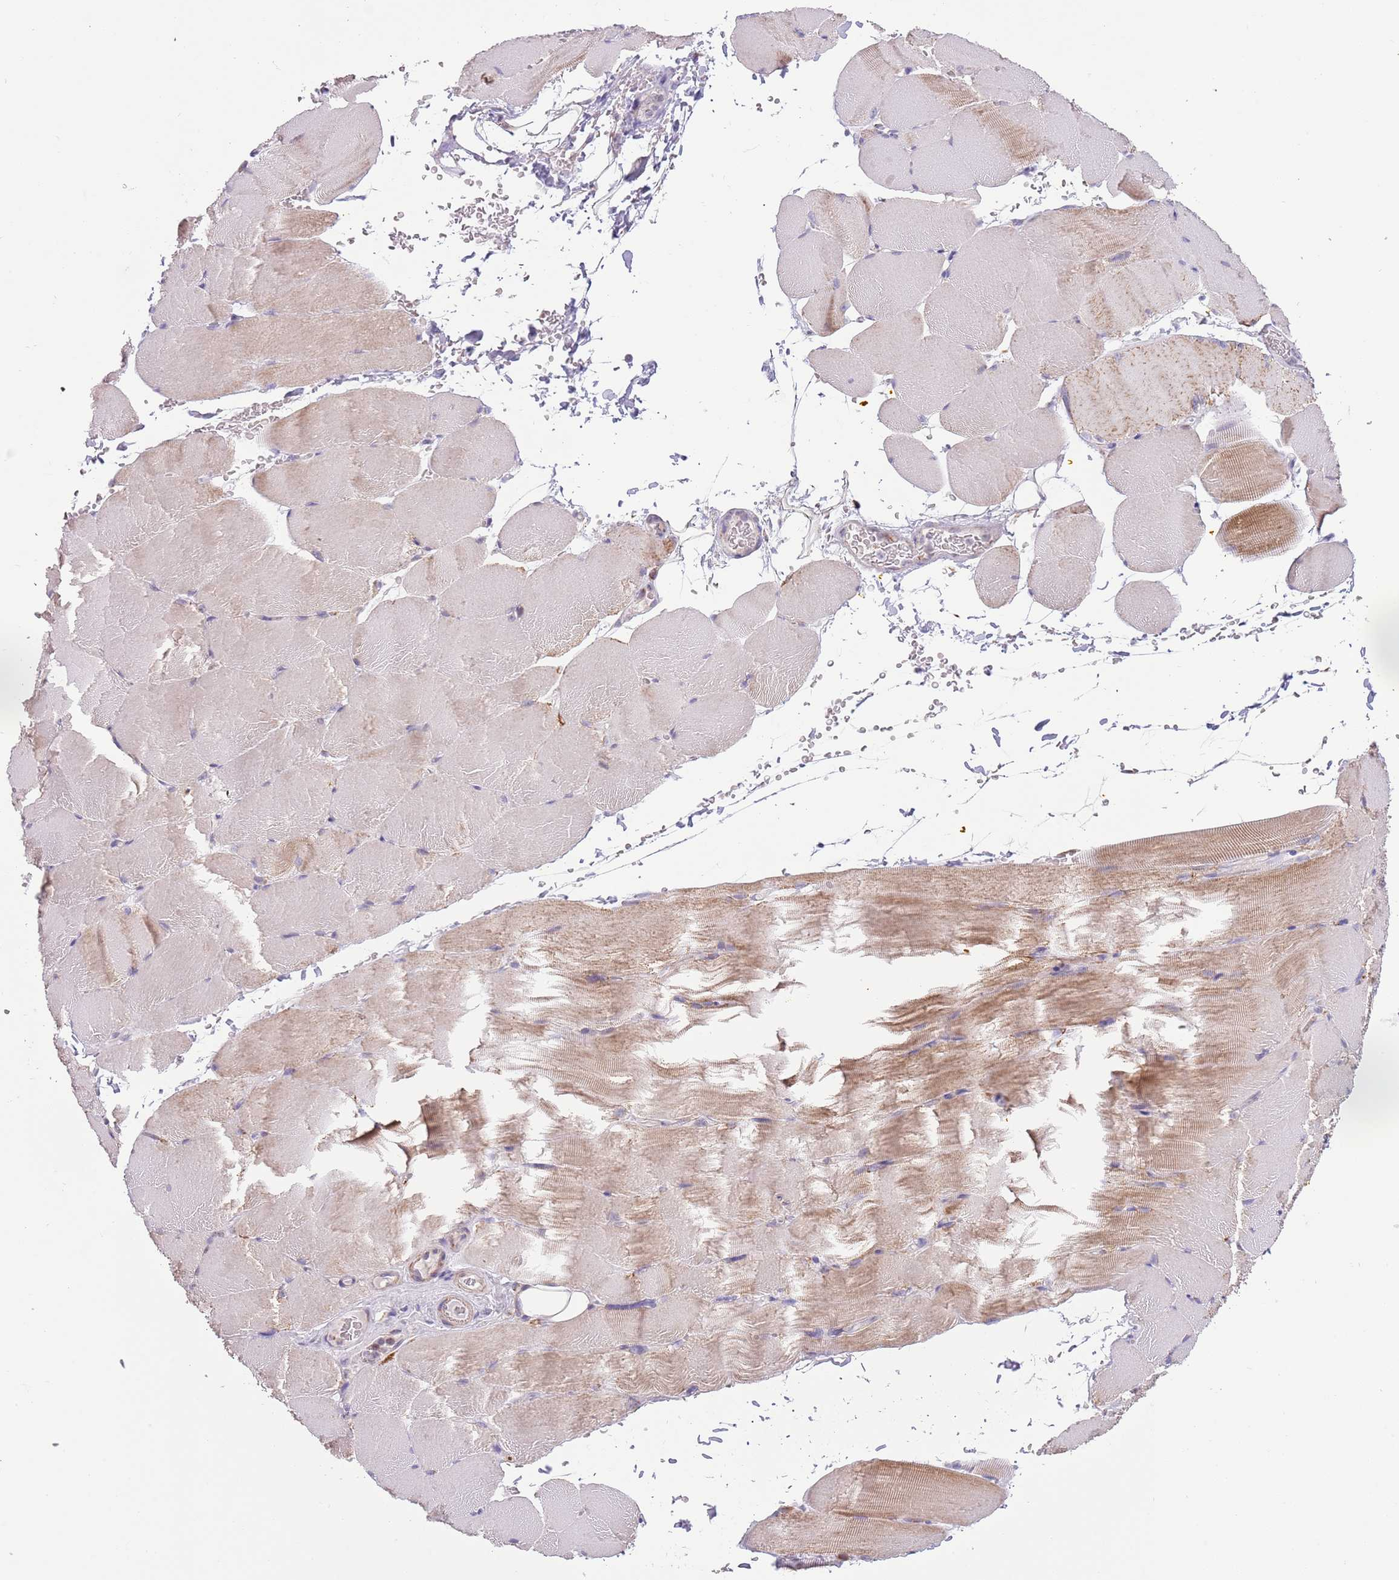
{"staining": {"intensity": "moderate", "quantity": "<25%", "location": "cytoplasmic/membranous"}, "tissue": "skeletal muscle", "cell_type": "Myocytes", "image_type": "normal", "snomed": [{"axis": "morphology", "description": "Normal tissue, NOS"}, {"axis": "topography", "description": "Skeletal muscle"}, {"axis": "topography", "description": "Parathyroid gland"}], "caption": "The histopathology image reveals staining of benign skeletal muscle, revealing moderate cytoplasmic/membranous protein staining (brown color) within myocytes. Using DAB (3,3'-diaminobenzidine) (brown) and hematoxylin (blue) stains, captured at high magnification using brightfield microscopy.", "gene": "LHX6", "patient": {"sex": "female", "age": 37}}